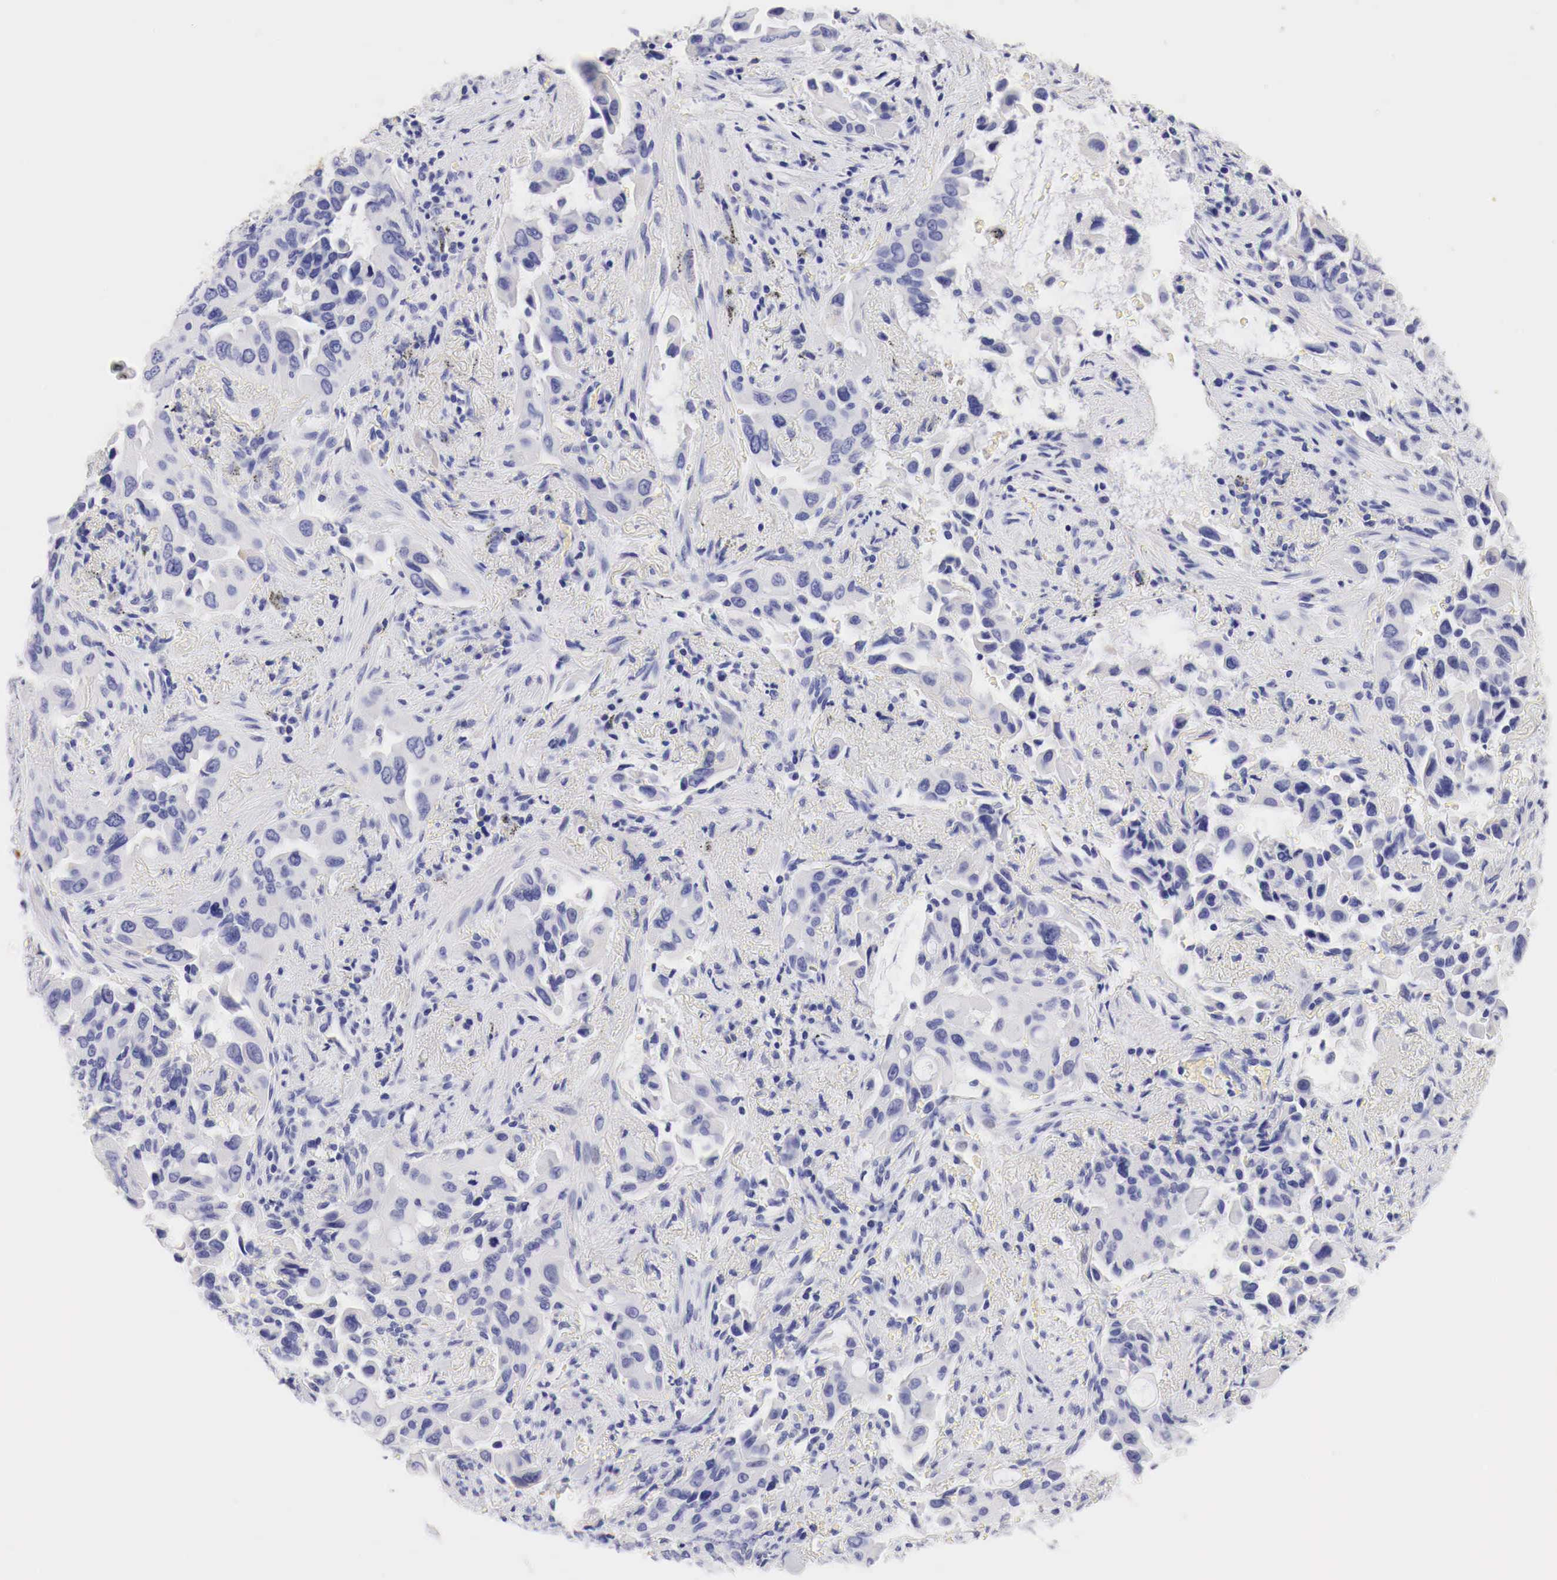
{"staining": {"intensity": "negative", "quantity": "none", "location": "none"}, "tissue": "lung cancer", "cell_type": "Tumor cells", "image_type": "cancer", "snomed": [{"axis": "morphology", "description": "Adenocarcinoma, NOS"}, {"axis": "topography", "description": "Lung"}], "caption": "Tumor cells are negative for brown protein staining in adenocarcinoma (lung).", "gene": "TYR", "patient": {"sex": "male", "age": 68}}